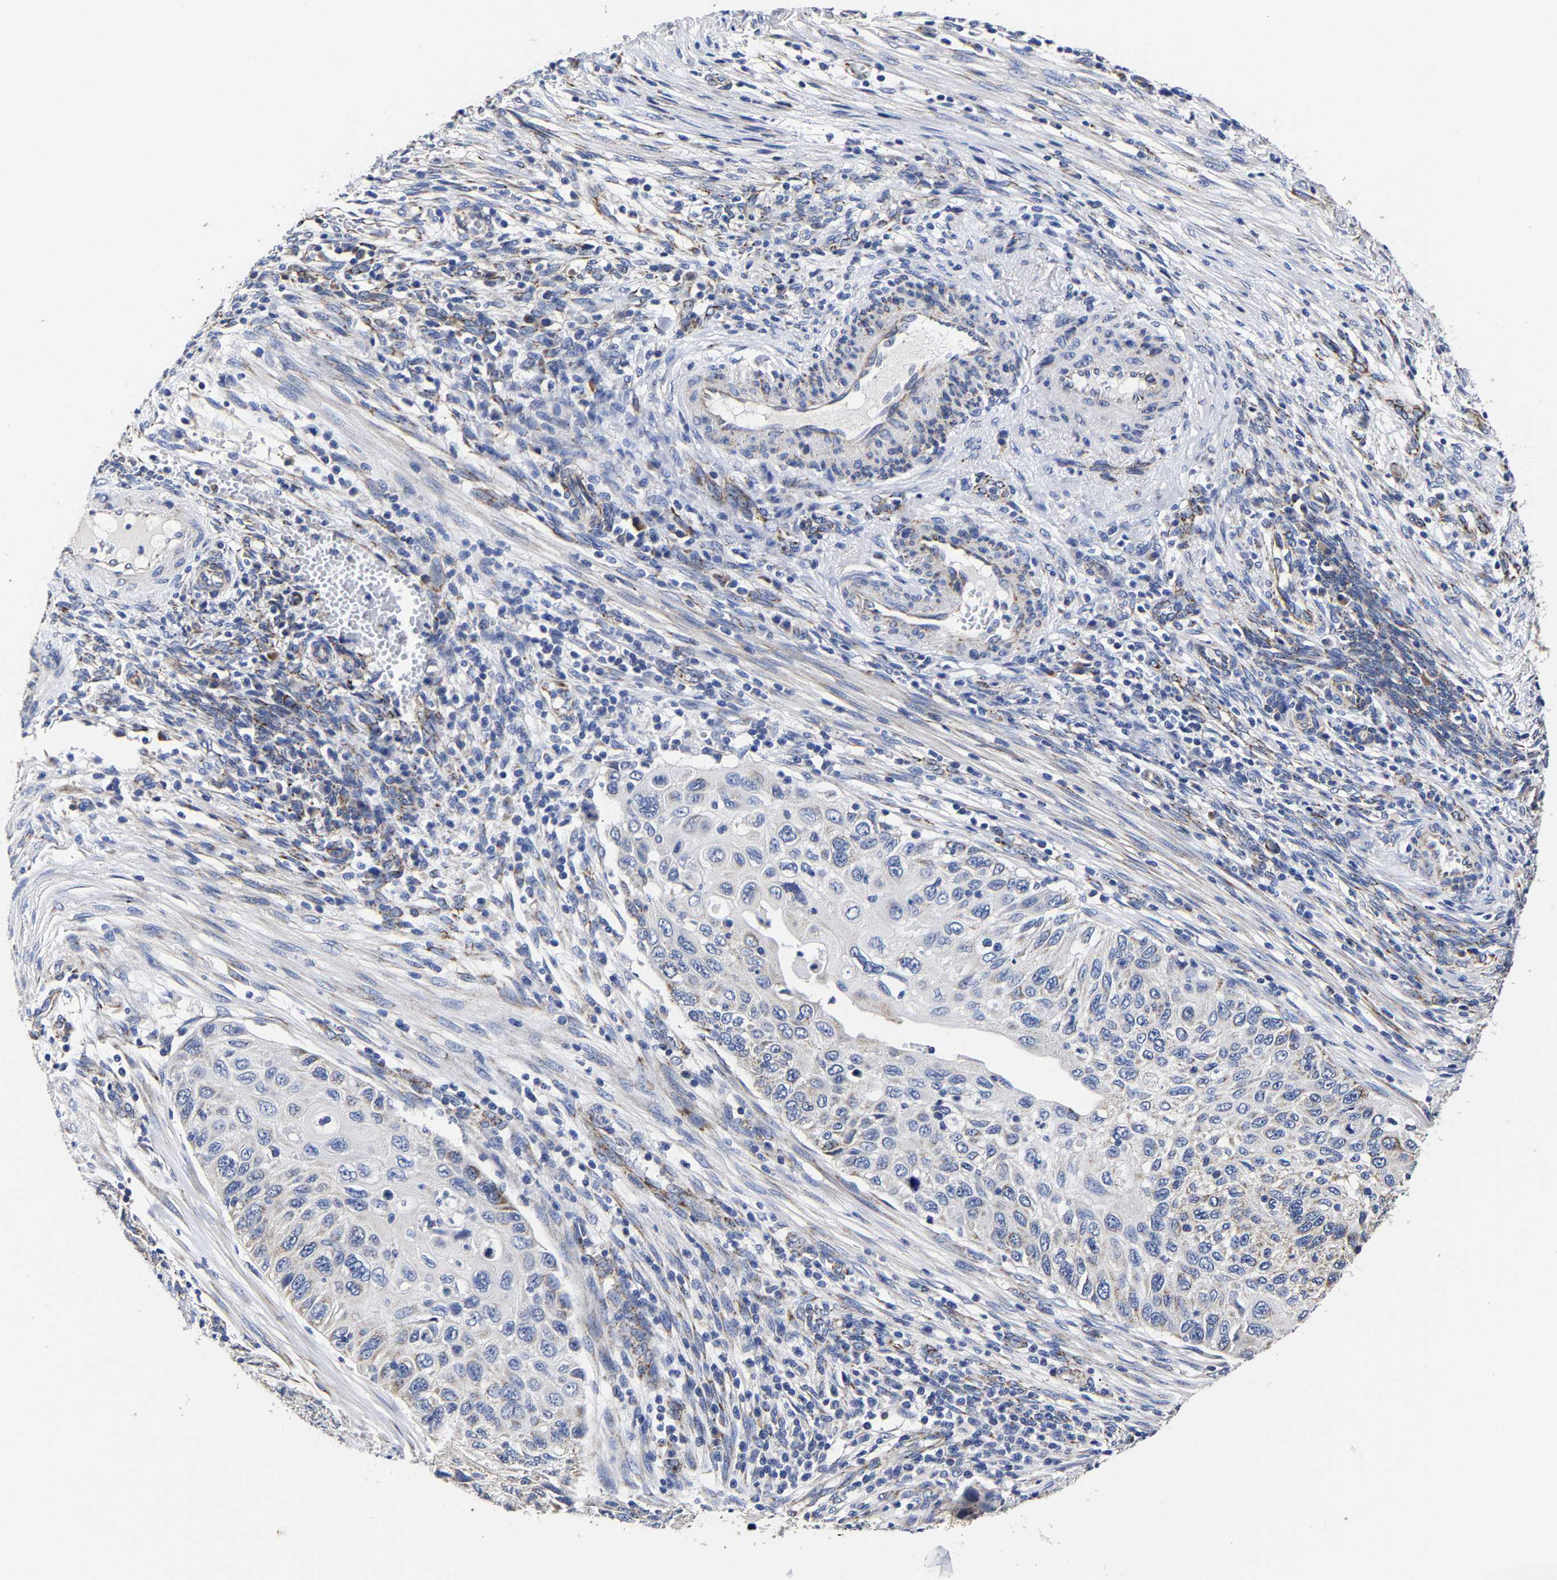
{"staining": {"intensity": "negative", "quantity": "none", "location": "none"}, "tissue": "cervical cancer", "cell_type": "Tumor cells", "image_type": "cancer", "snomed": [{"axis": "morphology", "description": "Squamous cell carcinoma, NOS"}, {"axis": "topography", "description": "Cervix"}], "caption": "Immunohistochemistry (IHC) image of neoplastic tissue: human cervical cancer (squamous cell carcinoma) stained with DAB demonstrates no significant protein positivity in tumor cells. Brightfield microscopy of immunohistochemistry (IHC) stained with DAB (3,3'-diaminobenzidine) (brown) and hematoxylin (blue), captured at high magnification.", "gene": "AASS", "patient": {"sex": "female", "age": 70}}